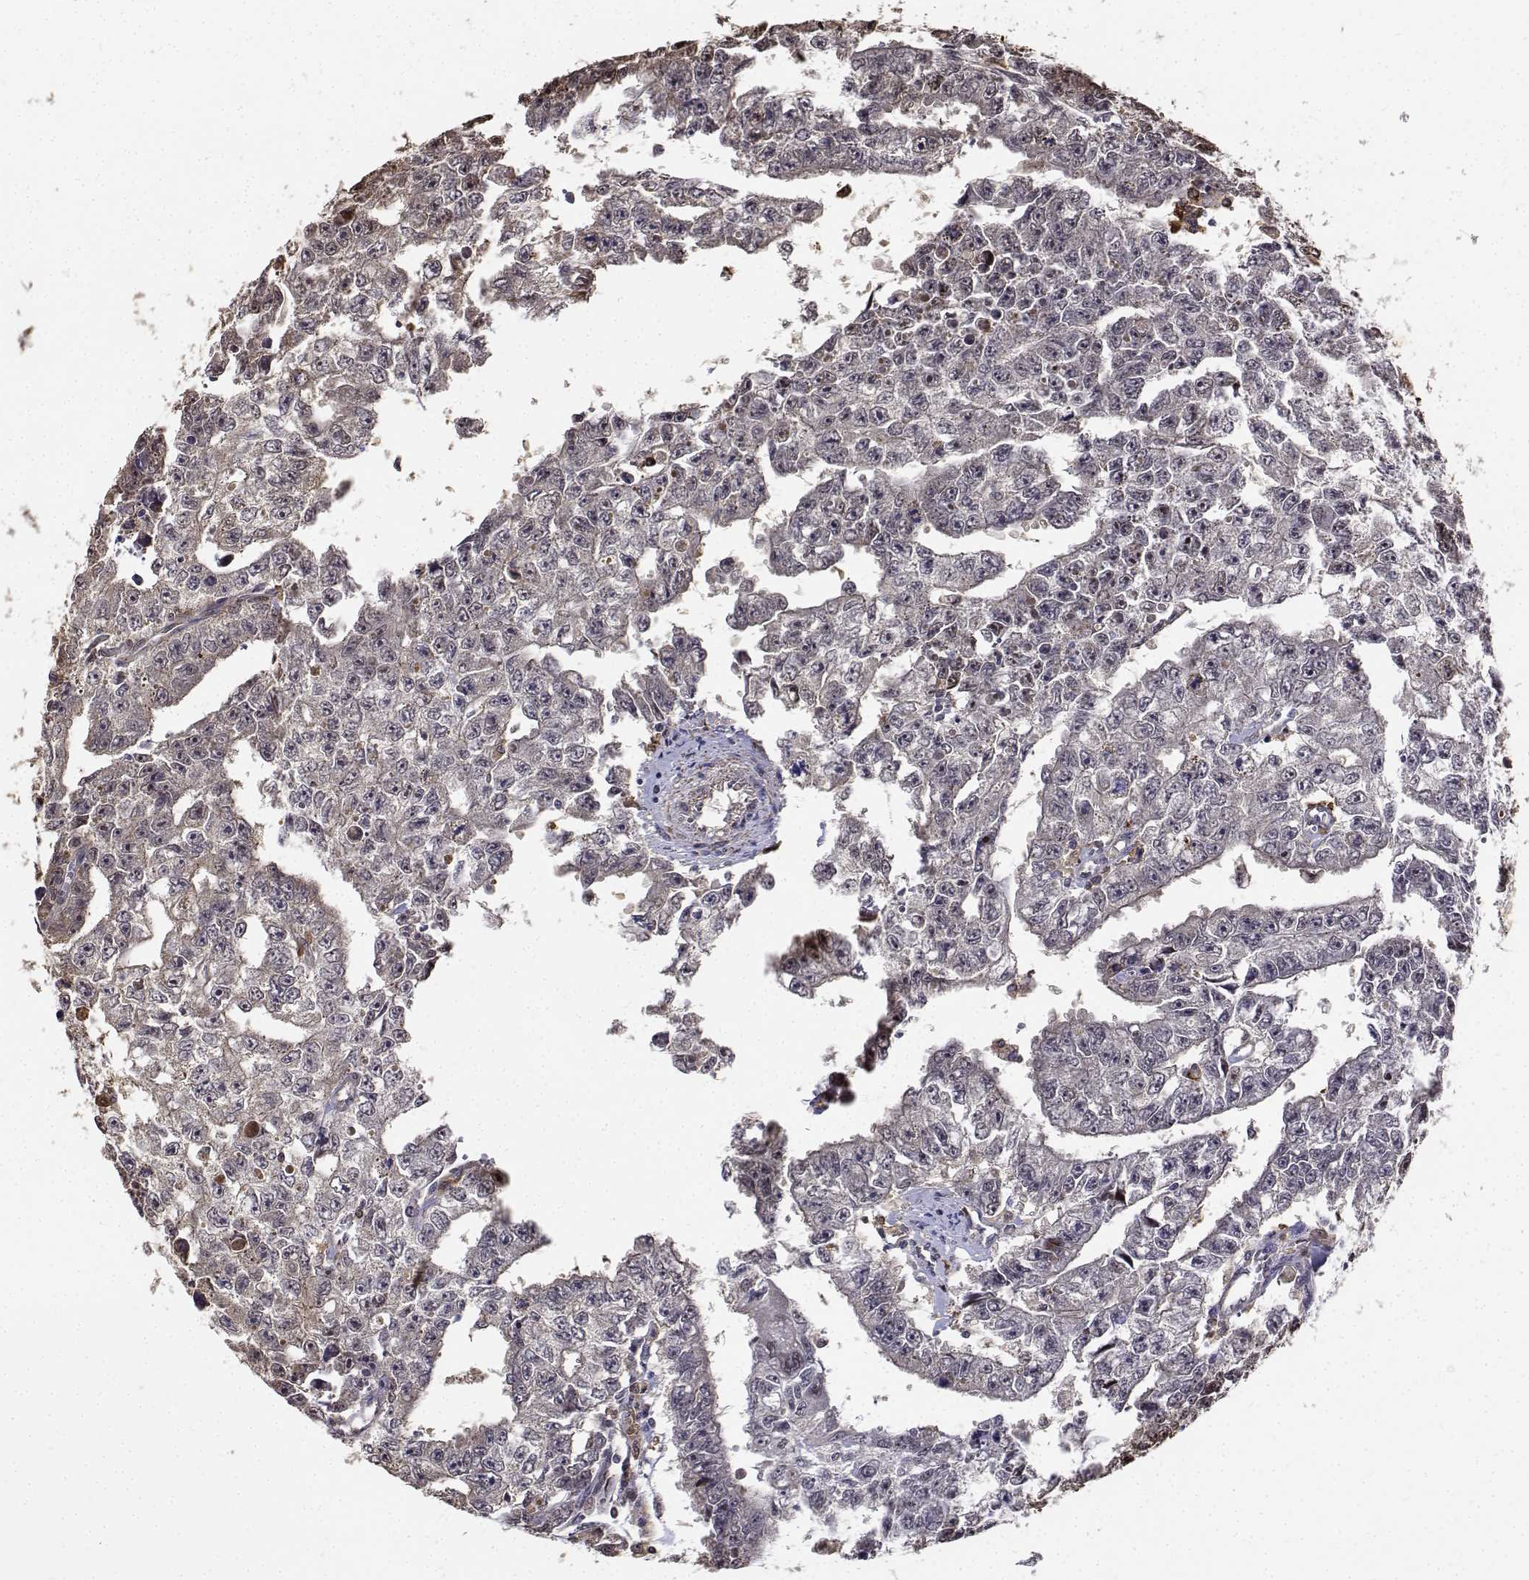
{"staining": {"intensity": "negative", "quantity": "none", "location": "none"}, "tissue": "testis cancer", "cell_type": "Tumor cells", "image_type": "cancer", "snomed": [{"axis": "morphology", "description": "Carcinoma, Embryonal, NOS"}, {"axis": "morphology", "description": "Teratoma, malignant, NOS"}, {"axis": "topography", "description": "Testis"}], "caption": "Tumor cells show no significant positivity in testis cancer (teratoma (malignant)).", "gene": "PCID2", "patient": {"sex": "male", "age": 24}}